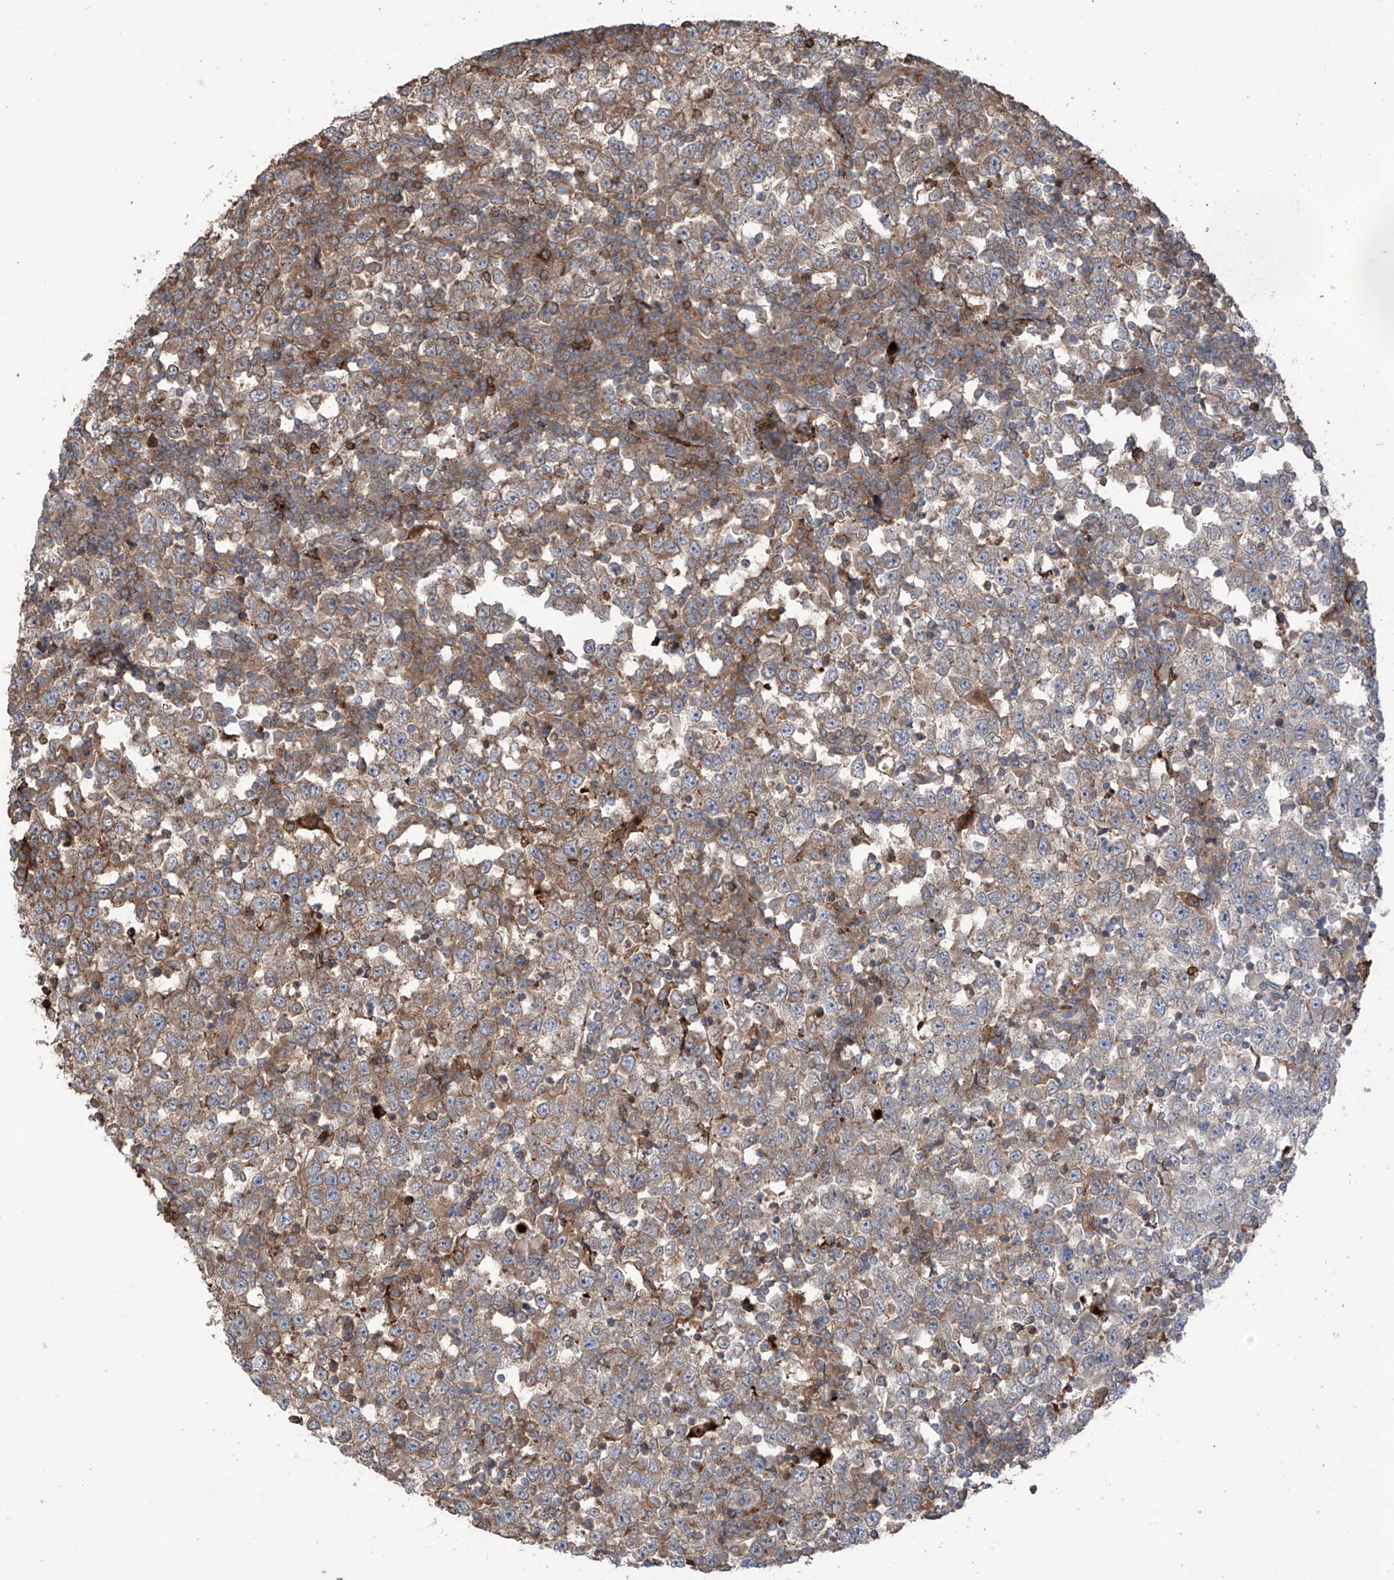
{"staining": {"intensity": "moderate", "quantity": ">75%", "location": "cytoplasmic/membranous"}, "tissue": "testis cancer", "cell_type": "Tumor cells", "image_type": "cancer", "snomed": [{"axis": "morphology", "description": "Seminoma, NOS"}, {"axis": "topography", "description": "Testis"}], "caption": "An immunohistochemistry image of tumor tissue is shown. Protein staining in brown labels moderate cytoplasmic/membranous positivity in testis cancer (seminoma) within tumor cells.", "gene": "SAMD3", "patient": {"sex": "male", "age": 65}}